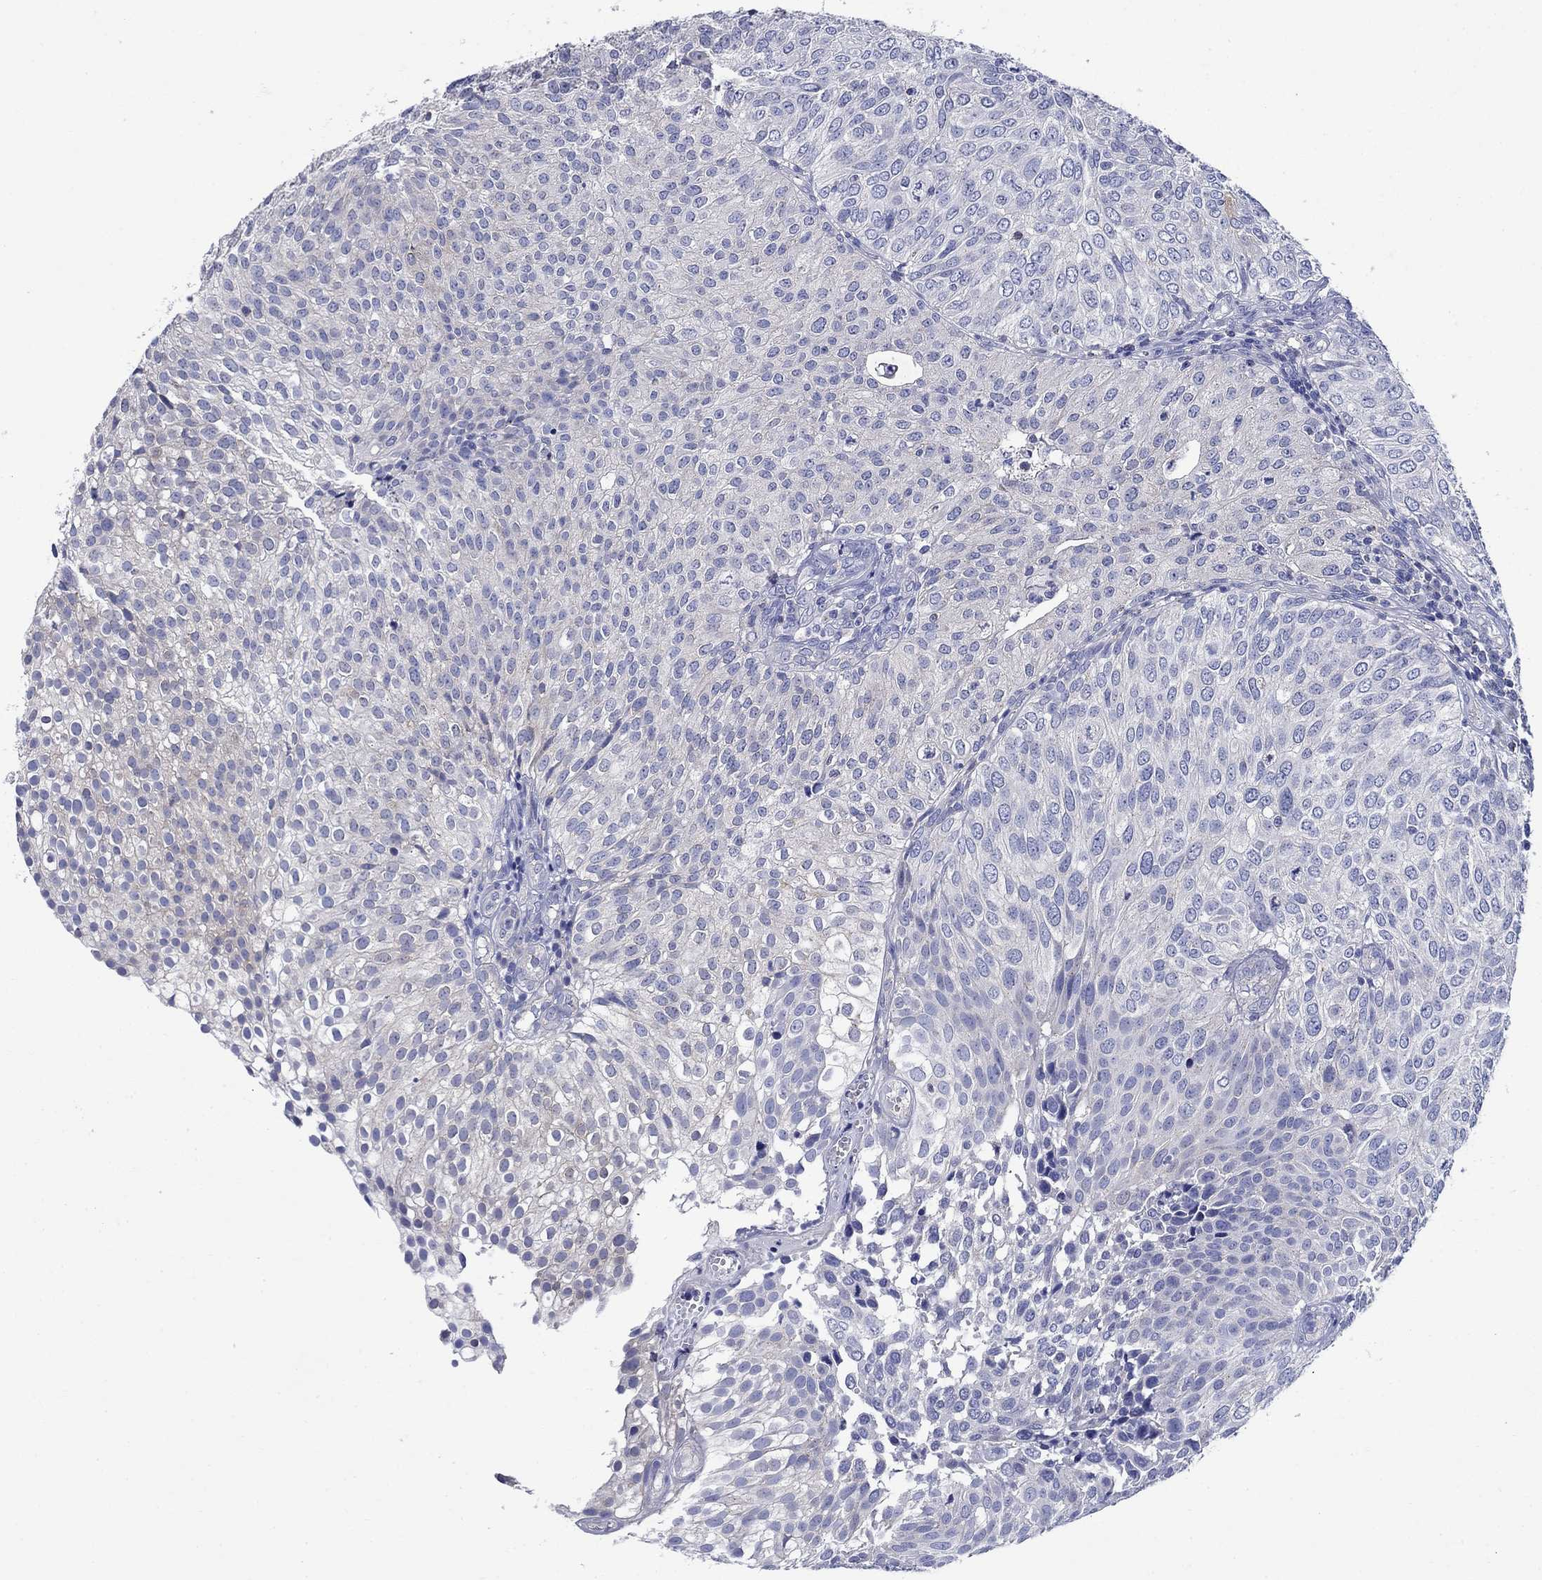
{"staining": {"intensity": "negative", "quantity": "none", "location": "none"}, "tissue": "urothelial cancer", "cell_type": "Tumor cells", "image_type": "cancer", "snomed": [{"axis": "morphology", "description": "Urothelial carcinoma, High grade"}, {"axis": "topography", "description": "Urinary bladder"}], "caption": "An immunohistochemistry micrograph of urothelial cancer is shown. There is no staining in tumor cells of urothelial cancer.", "gene": "SULT2B1", "patient": {"sex": "female", "age": 79}}